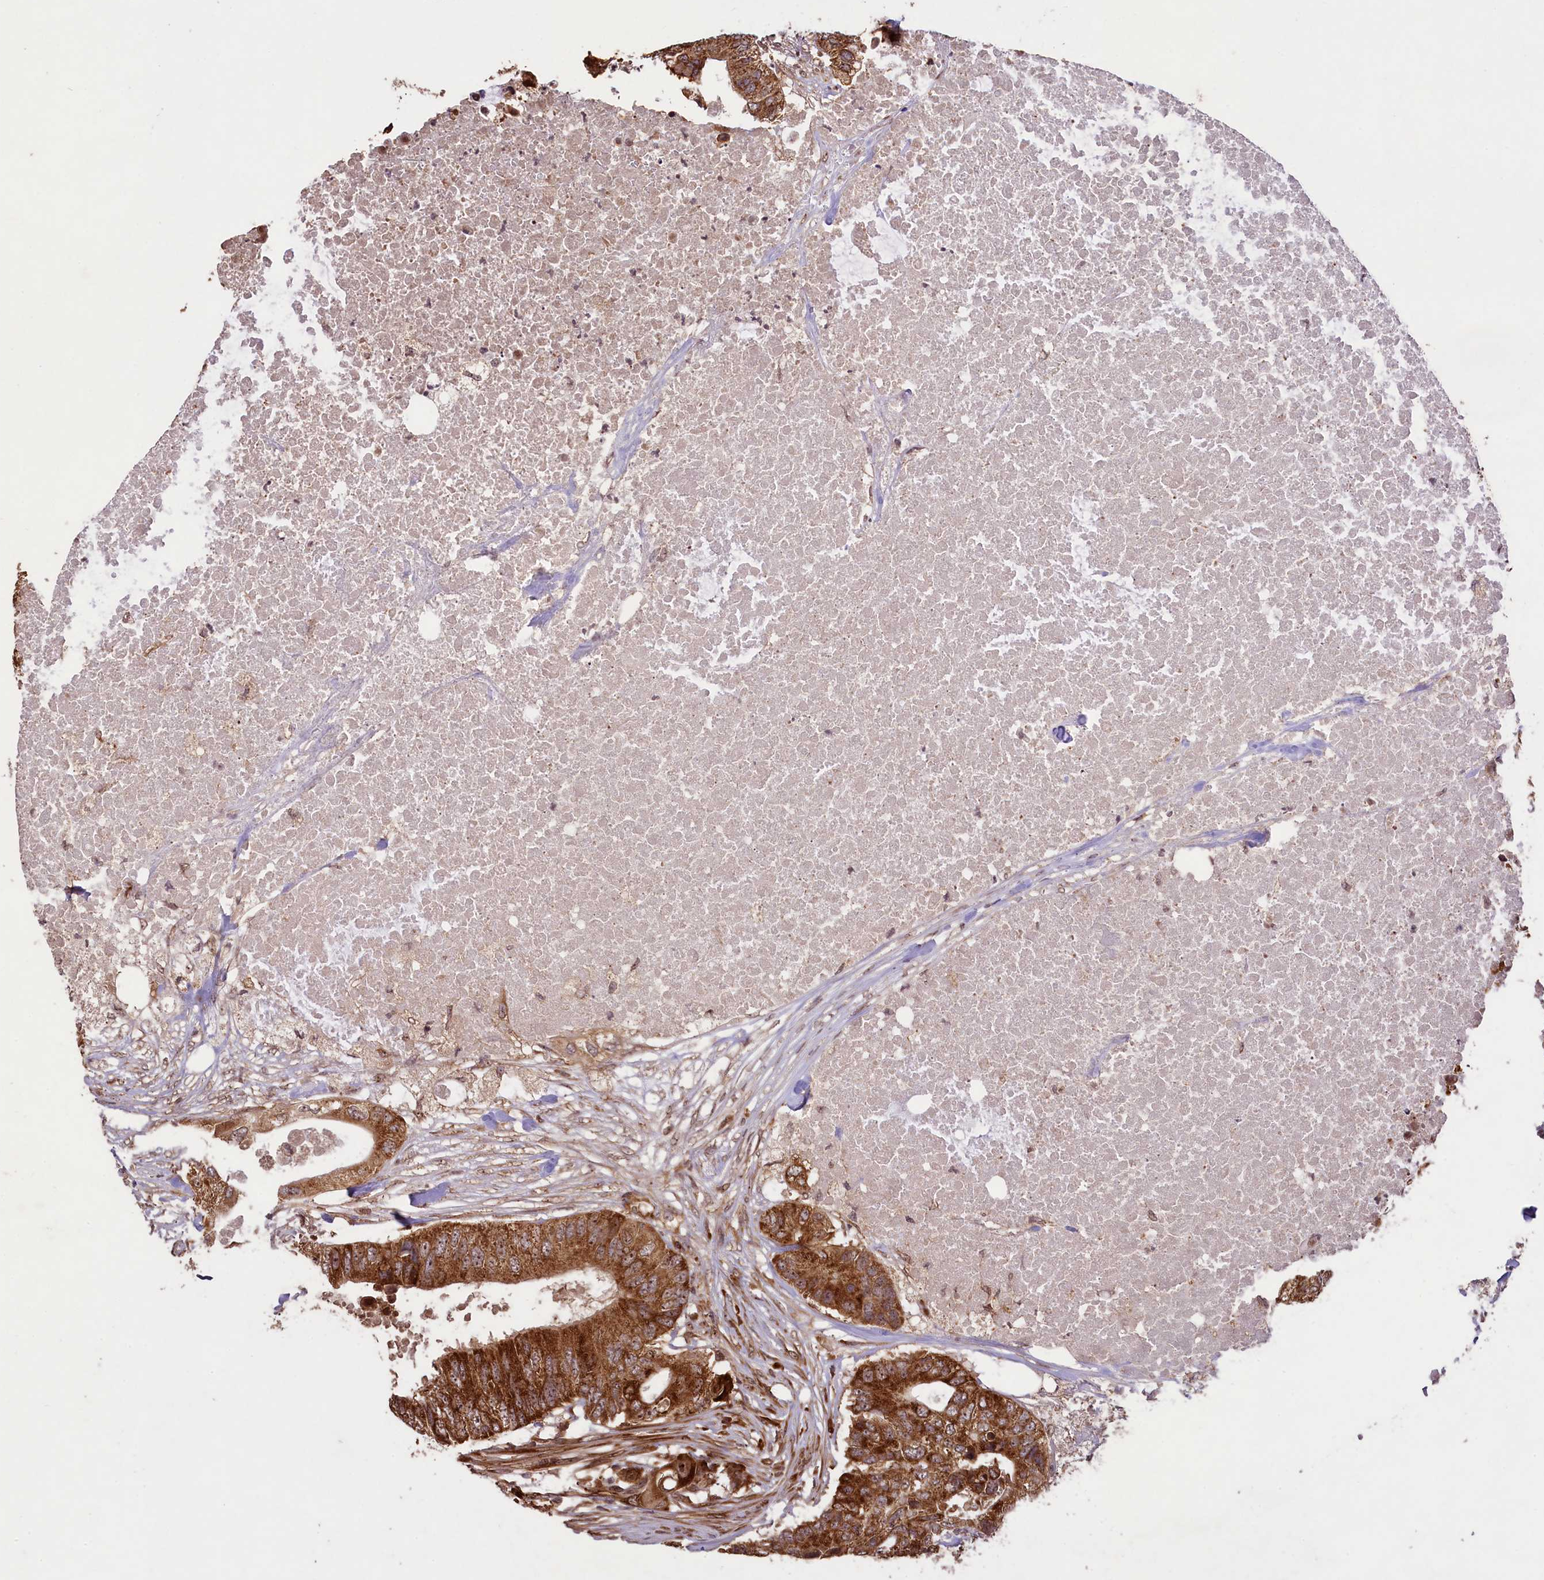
{"staining": {"intensity": "strong", "quantity": ">75%", "location": "cytoplasmic/membranous"}, "tissue": "colorectal cancer", "cell_type": "Tumor cells", "image_type": "cancer", "snomed": [{"axis": "morphology", "description": "Adenocarcinoma, NOS"}, {"axis": "topography", "description": "Colon"}], "caption": "Immunohistochemistry staining of adenocarcinoma (colorectal), which exhibits high levels of strong cytoplasmic/membranous staining in about >75% of tumor cells indicating strong cytoplasmic/membranous protein staining. The staining was performed using DAB (3,3'-diaminobenzidine) (brown) for protein detection and nuclei were counterstained in hematoxylin (blue).", "gene": "LARP4", "patient": {"sex": "male", "age": 71}}